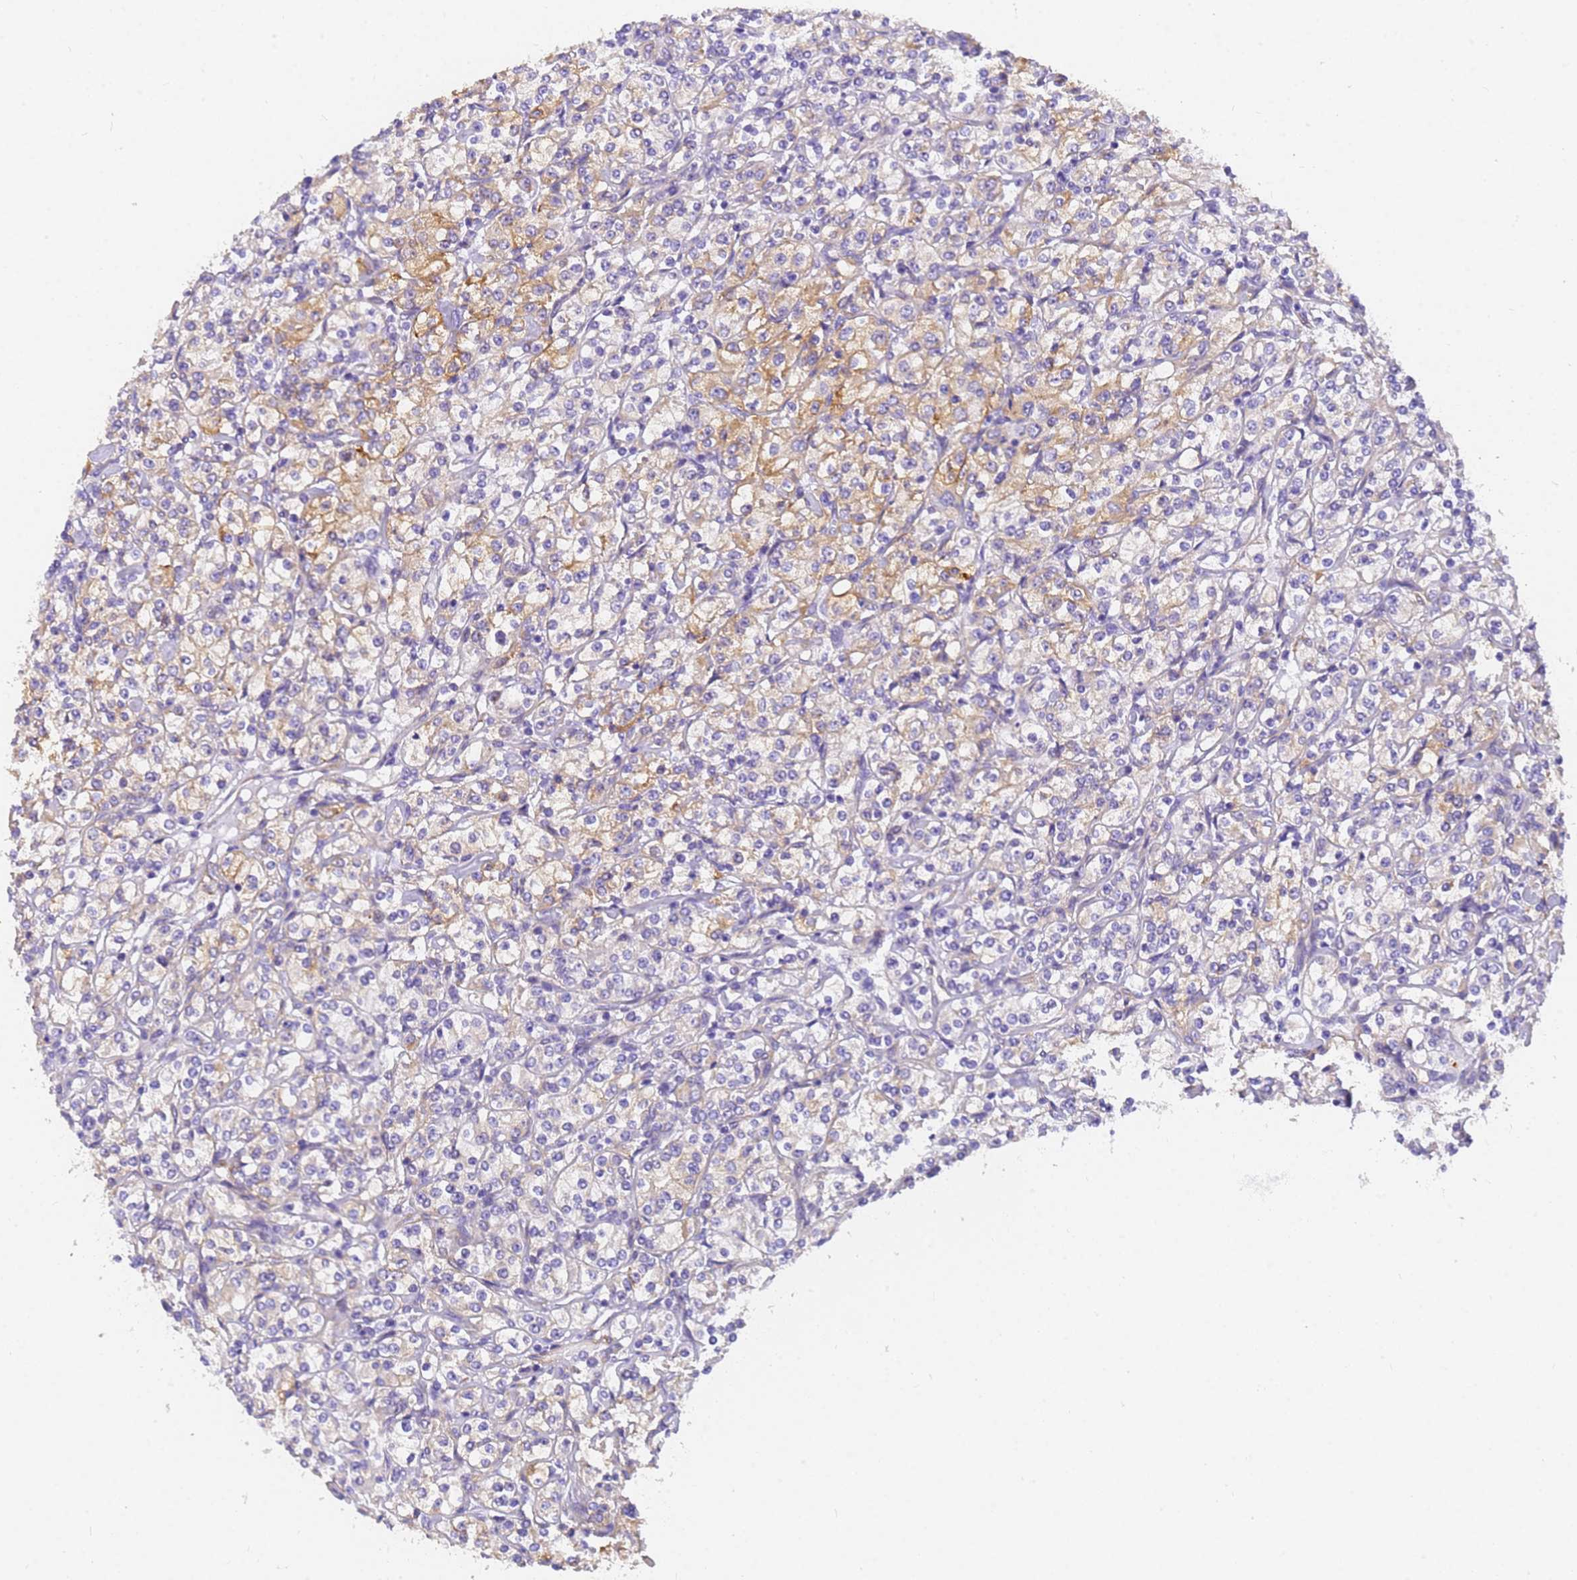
{"staining": {"intensity": "moderate", "quantity": "25%-75%", "location": "cytoplasmic/membranous"}, "tissue": "renal cancer", "cell_type": "Tumor cells", "image_type": "cancer", "snomed": [{"axis": "morphology", "description": "Adenocarcinoma, NOS"}, {"axis": "topography", "description": "Kidney"}], "caption": "Immunohistochemical staining of human renal cancer shows moderate cytoplasmic/membranous protein expression in approximately 25%-75% of tumor cells. The staining was performed using DAB to visualize the protein expression in brown, while the nuclei were stained in blue with hematoxylin (Magnification: 20x).", "gene": "MVB12A", "patient": {"sex": "male", "age": 77}}